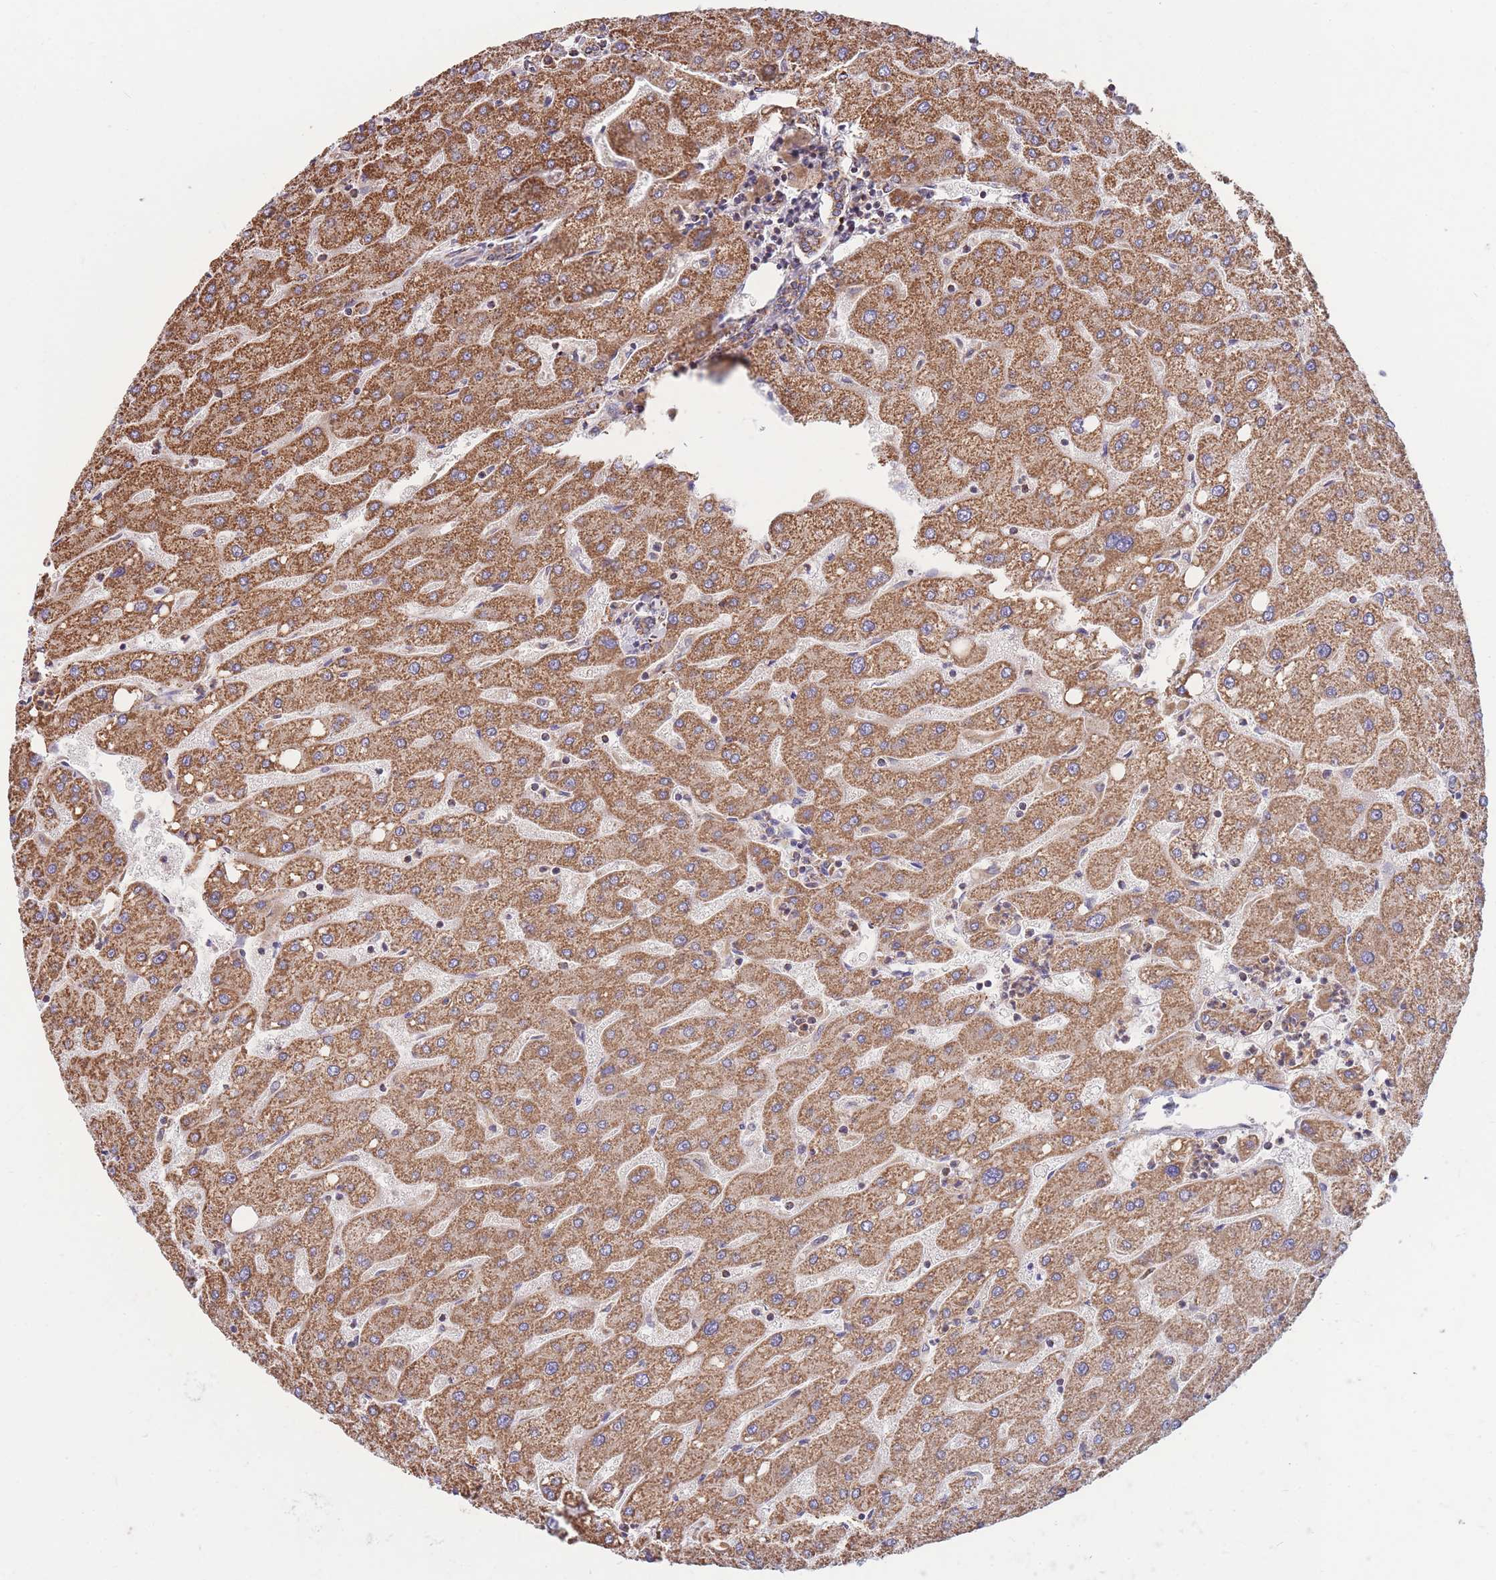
{"staining": {"intensity": "moderate", "quantity": ">75%", "location": "cytoplasmic/membranous"}, "tissue": "liver", "cell_type": "Cholangiocytes", "image_type": "normal", "snomed": [{"axis": "morphology", "description": "Normal tissue, NOS"}, {"axis": "topography", "description": "Liver"}], "caption": "Cholangiocytes display medium levels of moderate cytoplasmic/membranous staining in about >75% of cells in normal liver.", "gene": "FKBP8", "patient": {"sex": "male", "age": 67}}